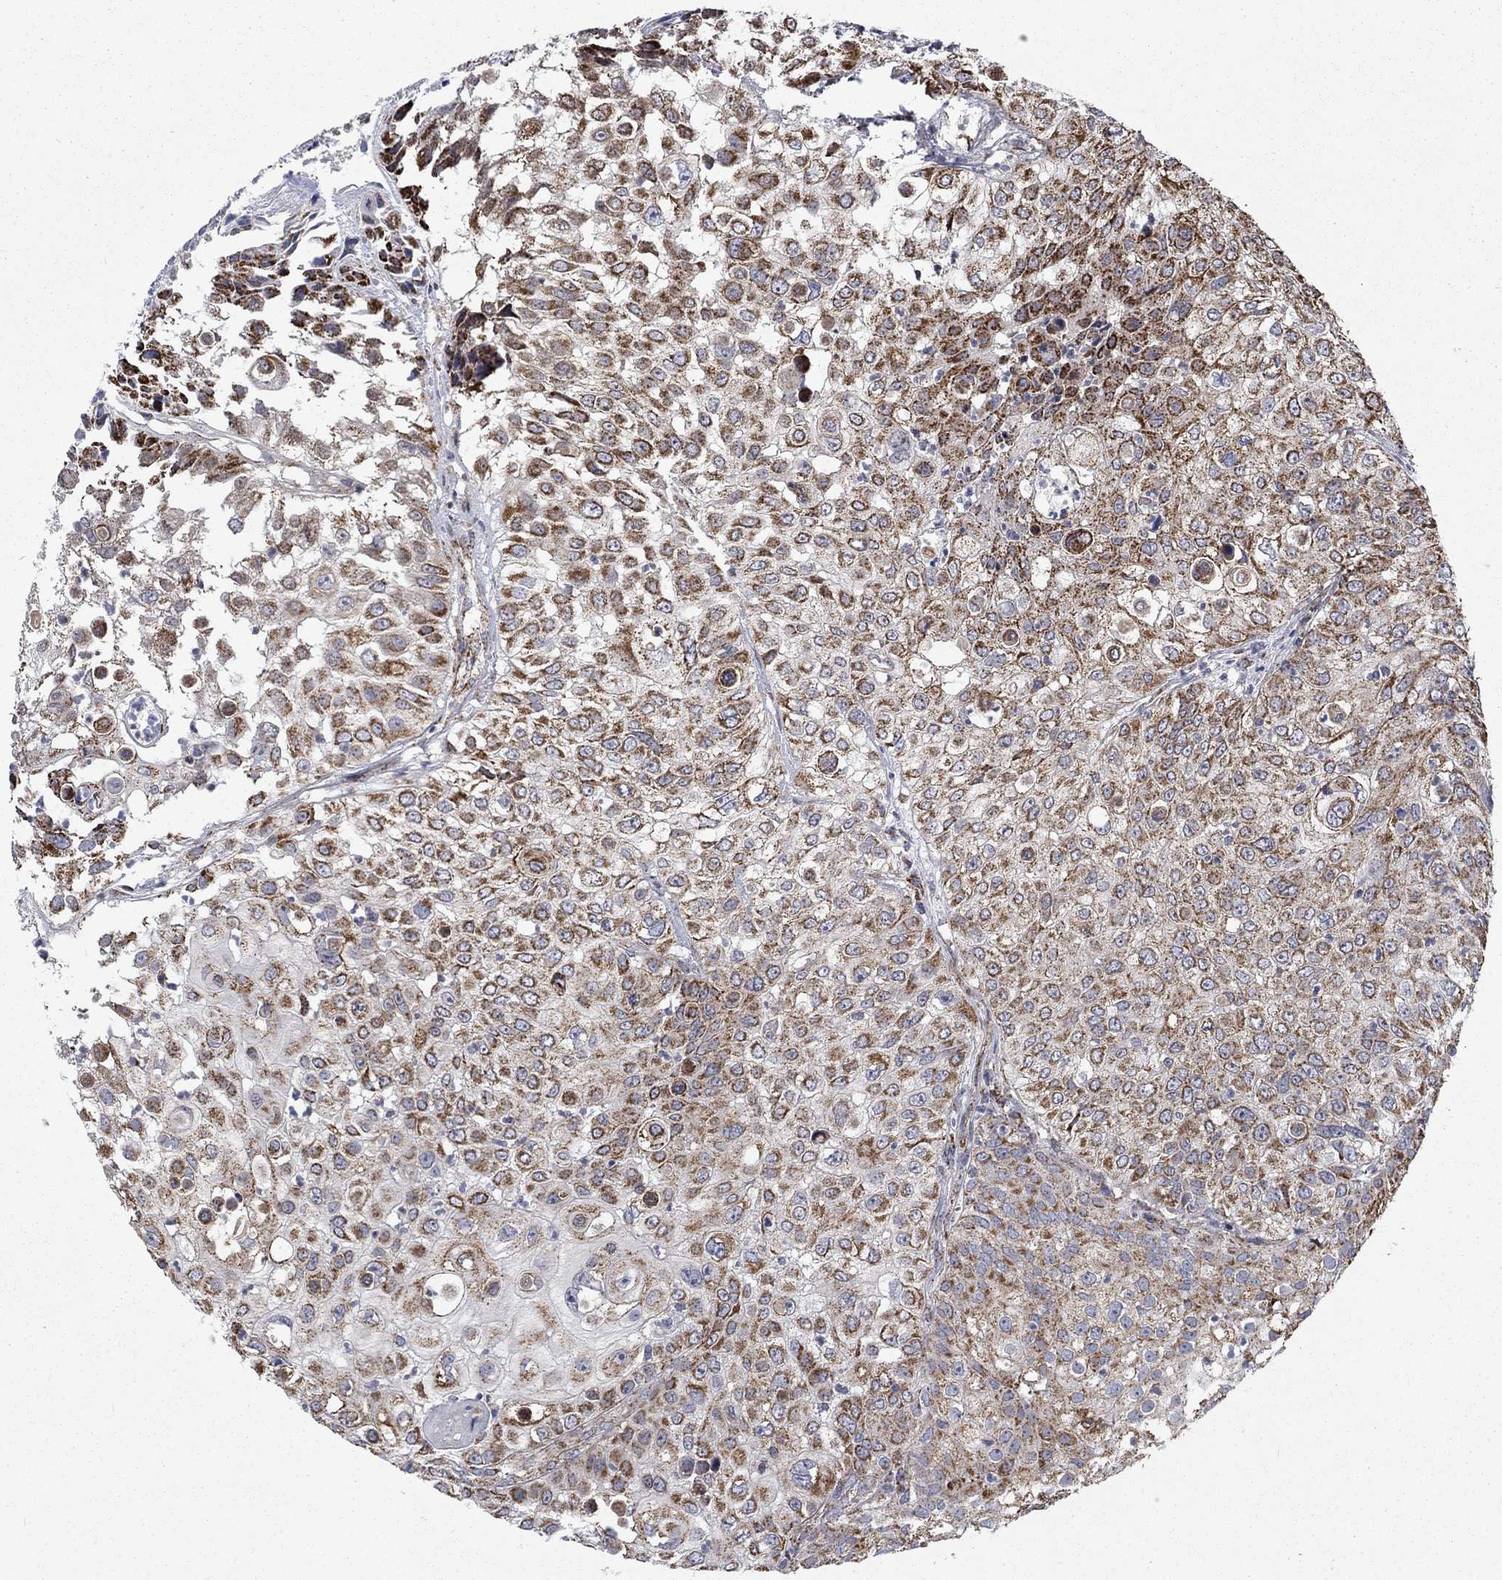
{"staining": {"intensity": "strong", "quantity": "25%-75%", "location": "cytoplasmic/membranous"}, "tissue": "urothelial cancer", "cell_type": "Tumor cells", "image_type": "cancer", "snomed": [{"axis": "morphology", "description": "Urothelial carcinoma, High grade"}, {"axis": "topography", "description": "Urinary bladder"}], "caption": "IHC of urothelial cancer demonstrates high levels of strong cytoplasmic/membranous positivity in approximately 25%-75% of tumor cells.", "gene": "MOAP1", "patient": {"sex": "female", "age": 79}}